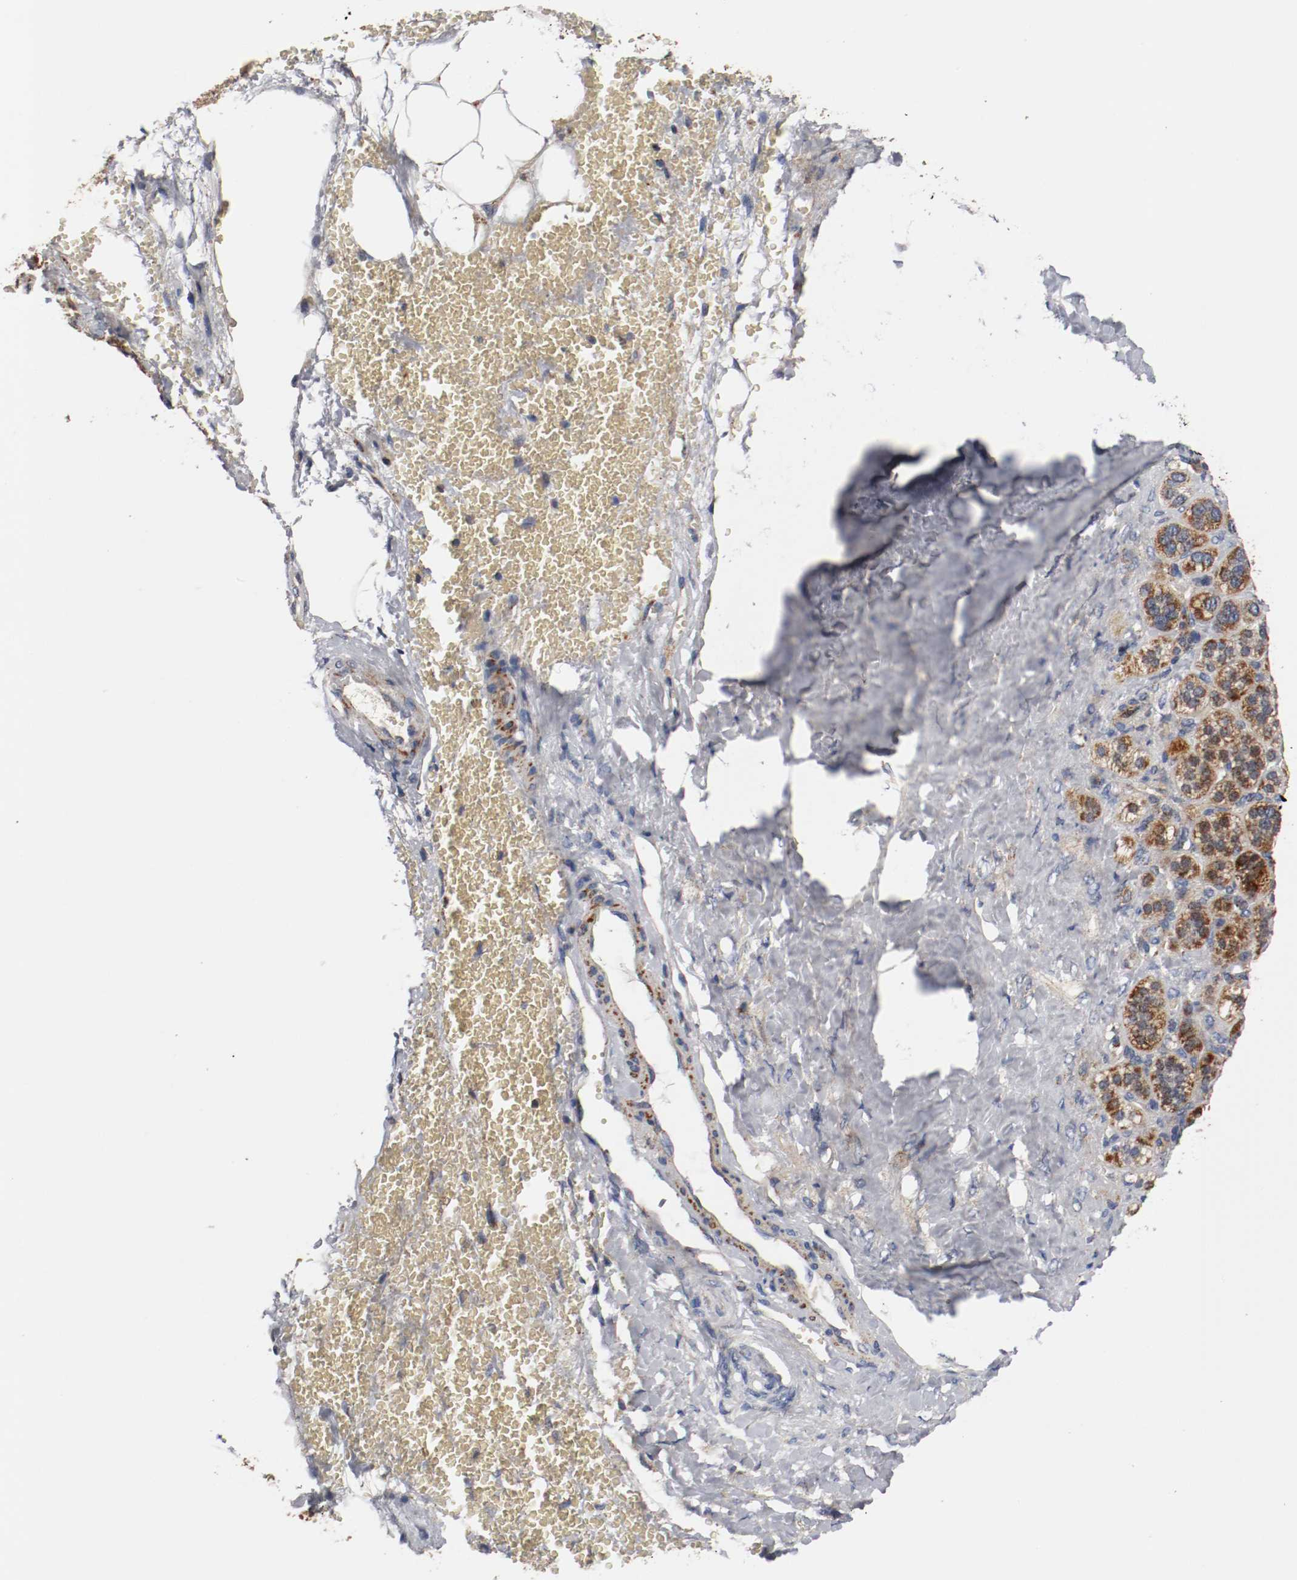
{"staining": {"intensity": "strong", "quantity": ">75%", "location": "cytoplasmic/membranous,nuclear"}, "tissue": "adrenal gland", "cell_type": "Glandular cells", "image_type": "normal", "snomed": [{"axis": "morphology", "description": "Normal tissue, NOS"}, {"axis": "topography", "description": "Adrenal gland"}], "caption": "The image demonstrates staining of normal adrenal gland, revealing strong cytoplasmic/membranous,nuclear protein positivity (brown color) within glandular cells.", "gene": "TUBD1", "patient": {"sex": "female", "age": 71}}